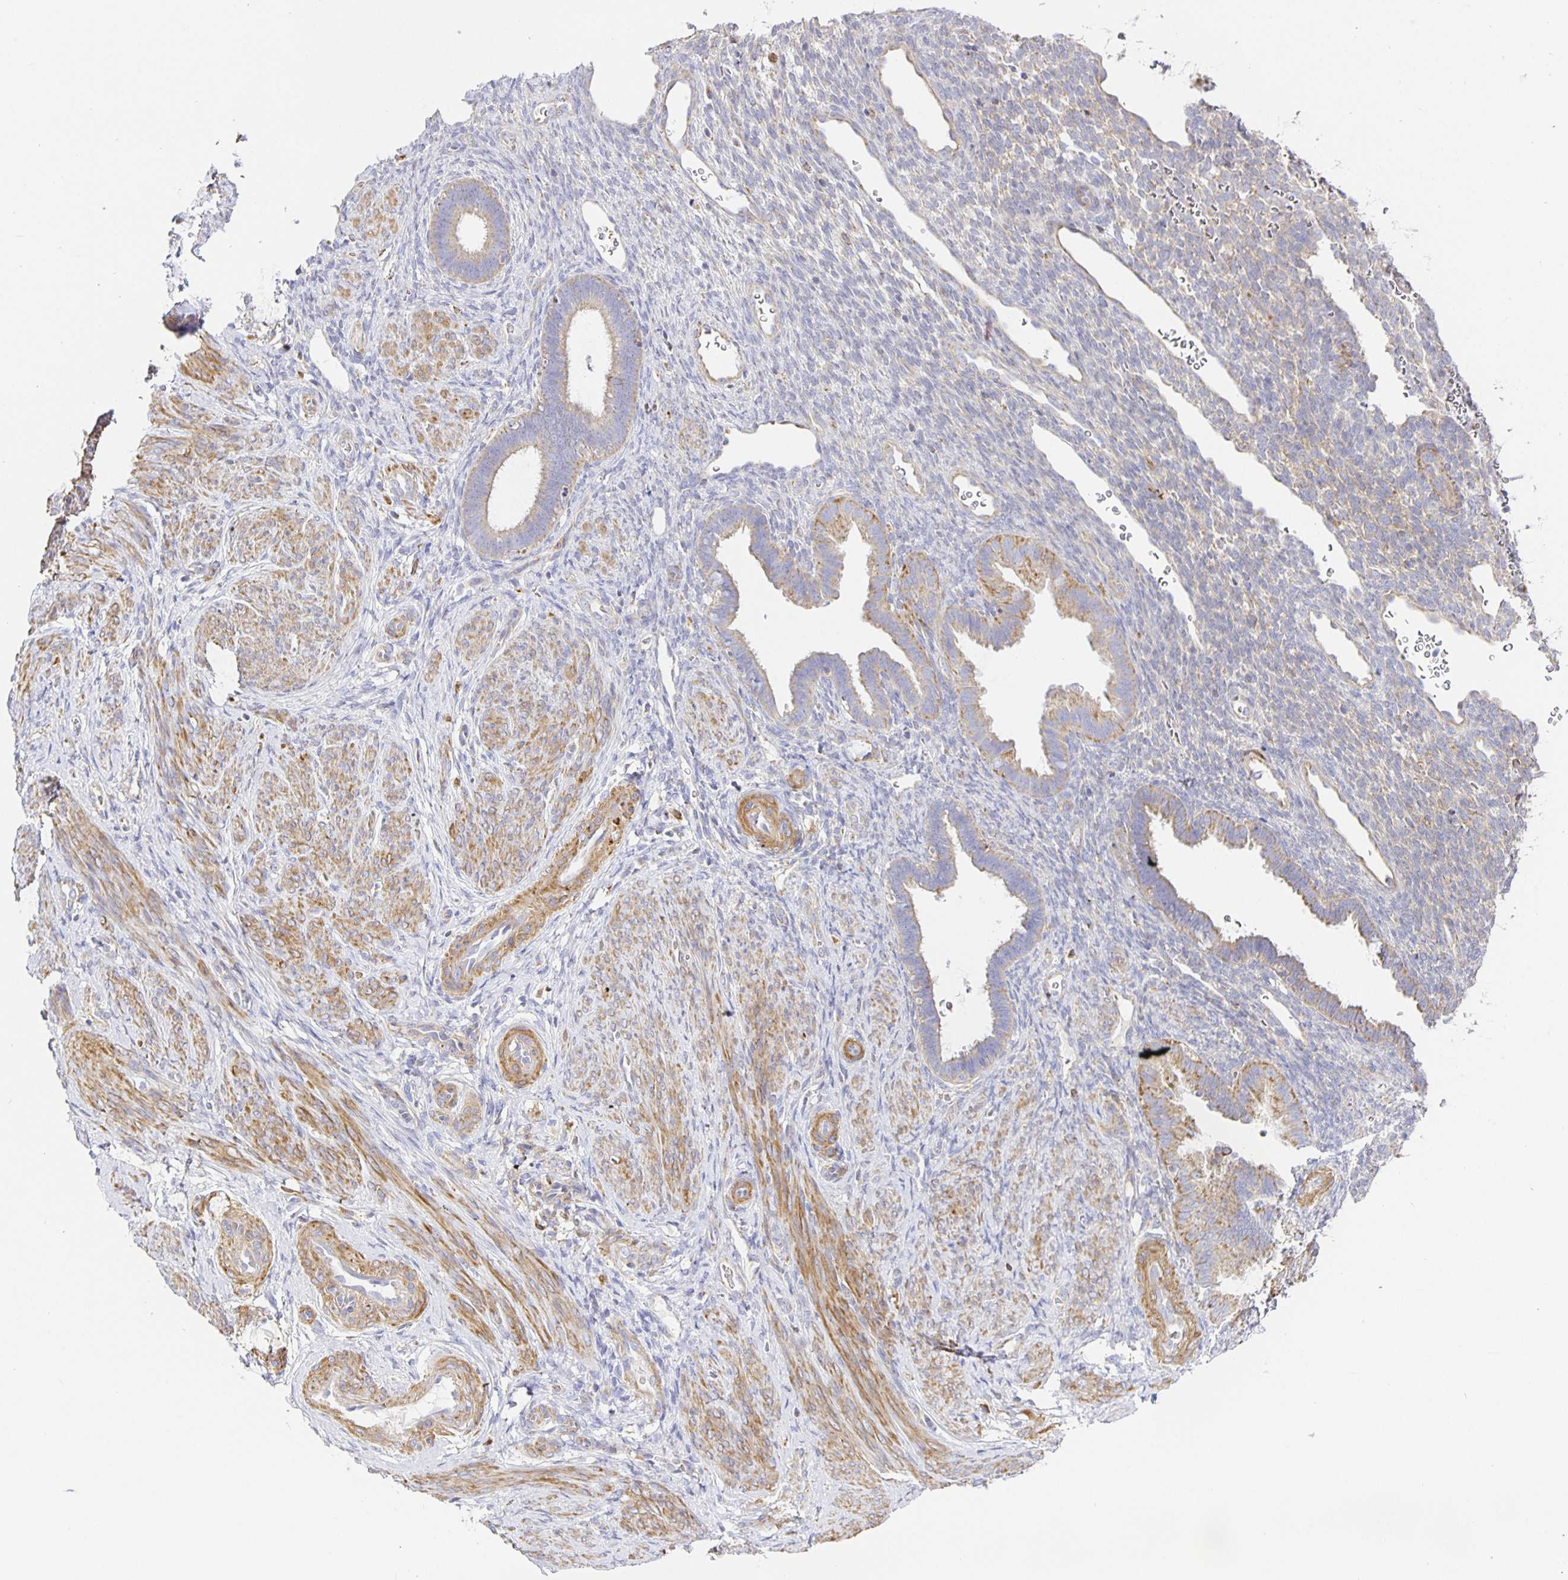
{"staining": {"intensity": "negative", "quantity": "none", "location": "none"}, "tissue": "endometrium", "cell_type": "Cells in endometrial stroma", "image_type": "normal", "snomed": [{"axis": "morphology", "description": "Normal tissue, NOS"}, {"axis": "topography", "description": "Endometrium"}], "caption": "Image shows no significant protein expression in cells in endometrial stroma of normal endometrium. (DAB immunohistochemistry (IHC) visualized using brightfield microscopy, high magnification).", "gene": "FLRT3", "patient": {"sex": "female", "age": 34}}